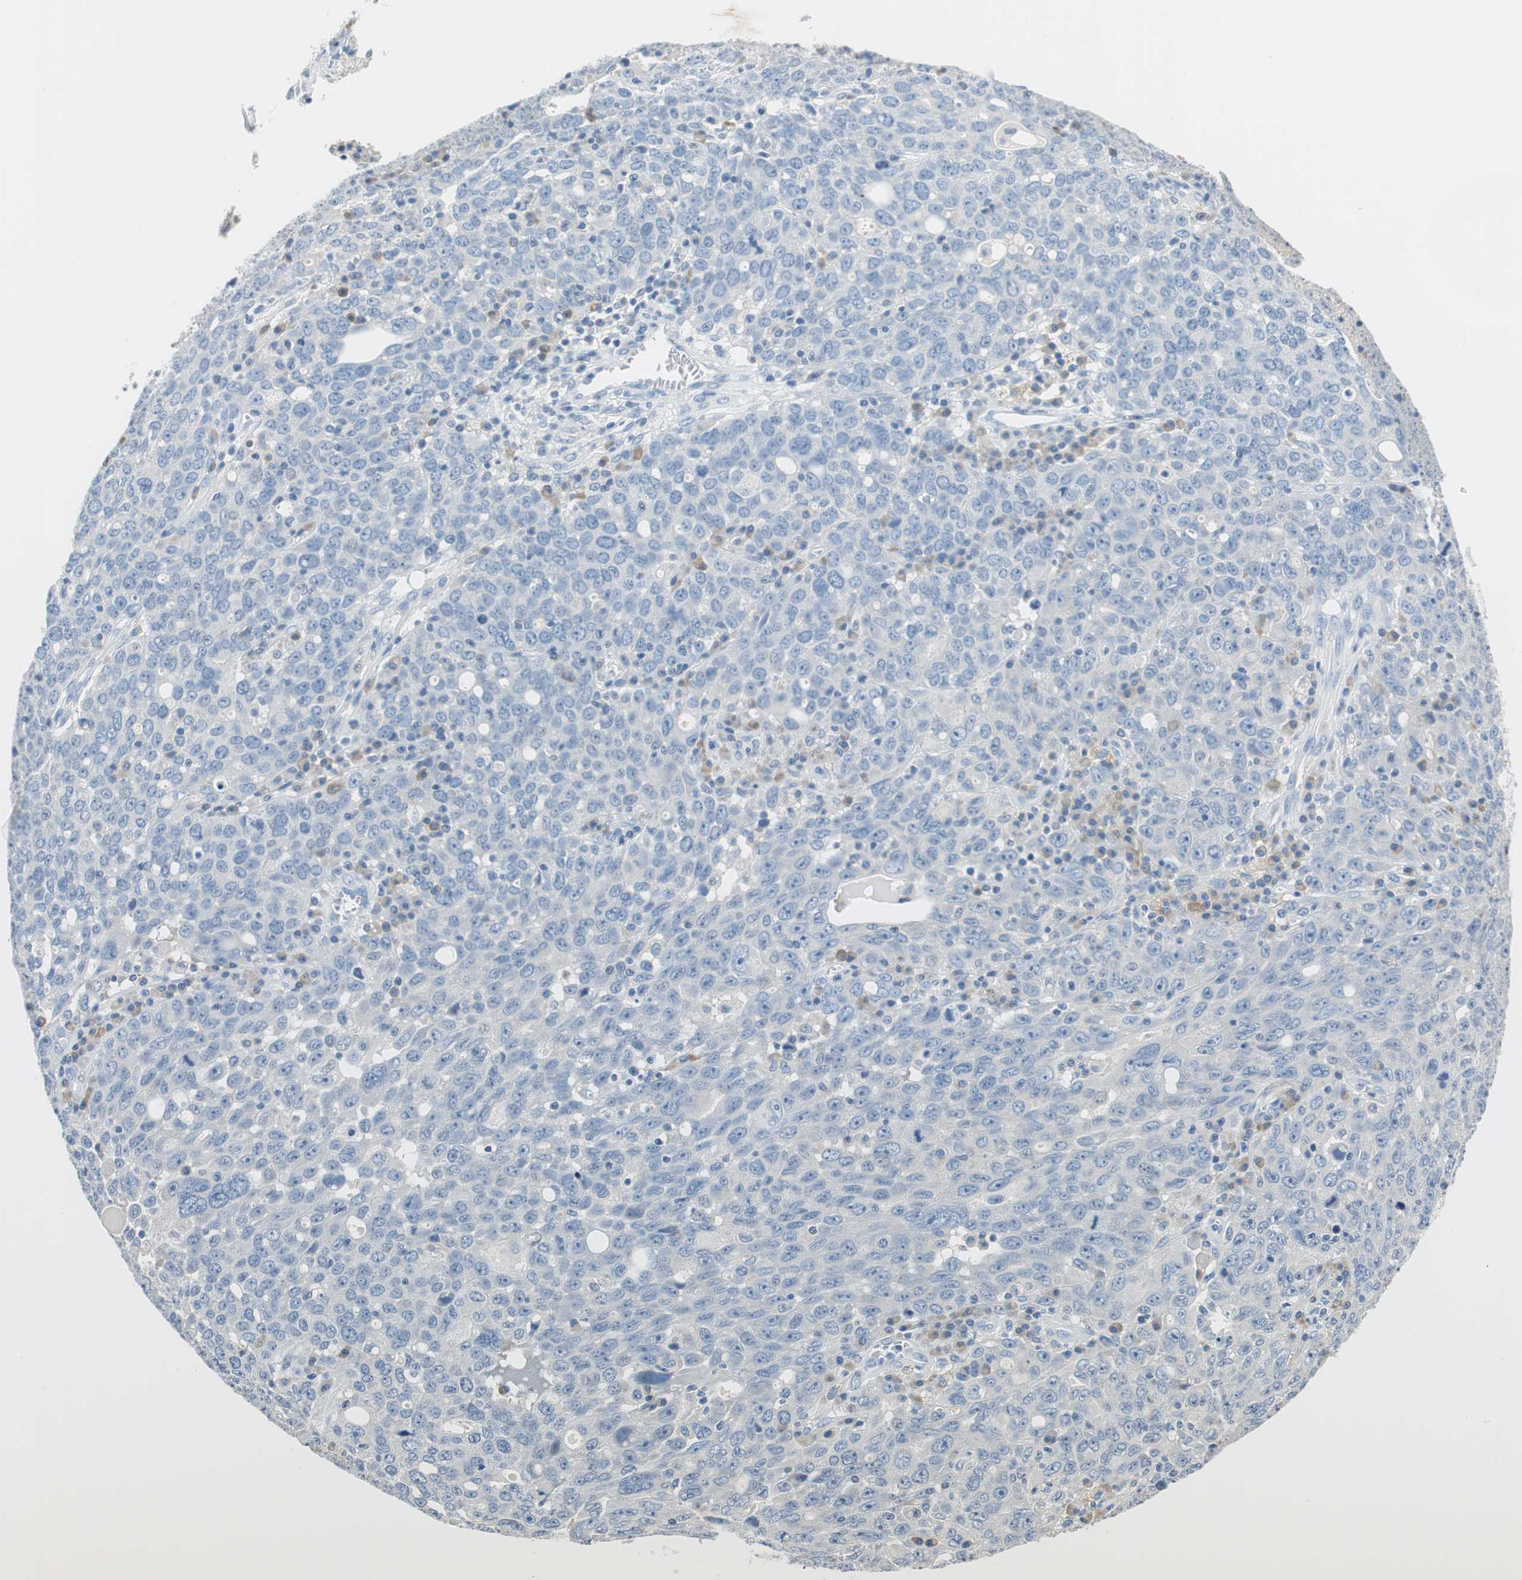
{"staining": {"intensity": "negative", "quantity": "none", "location": "none"}, "tissue": "ovarian cancer", "cell_type": "Tumor cells", "image_type": "cancer", "snomed": [{"axis": "morphology", "description": "Carcinoma, endometroid"}, {"axis": "topography", "description": "Ovary"}], "caption": "Immunohistochemistry of ovarian cancer (endometroid carcinoma) reveals no expression in tumor cells.", "gene": "GLCCI1", "patient": {"sex": "female", "age": 62}}